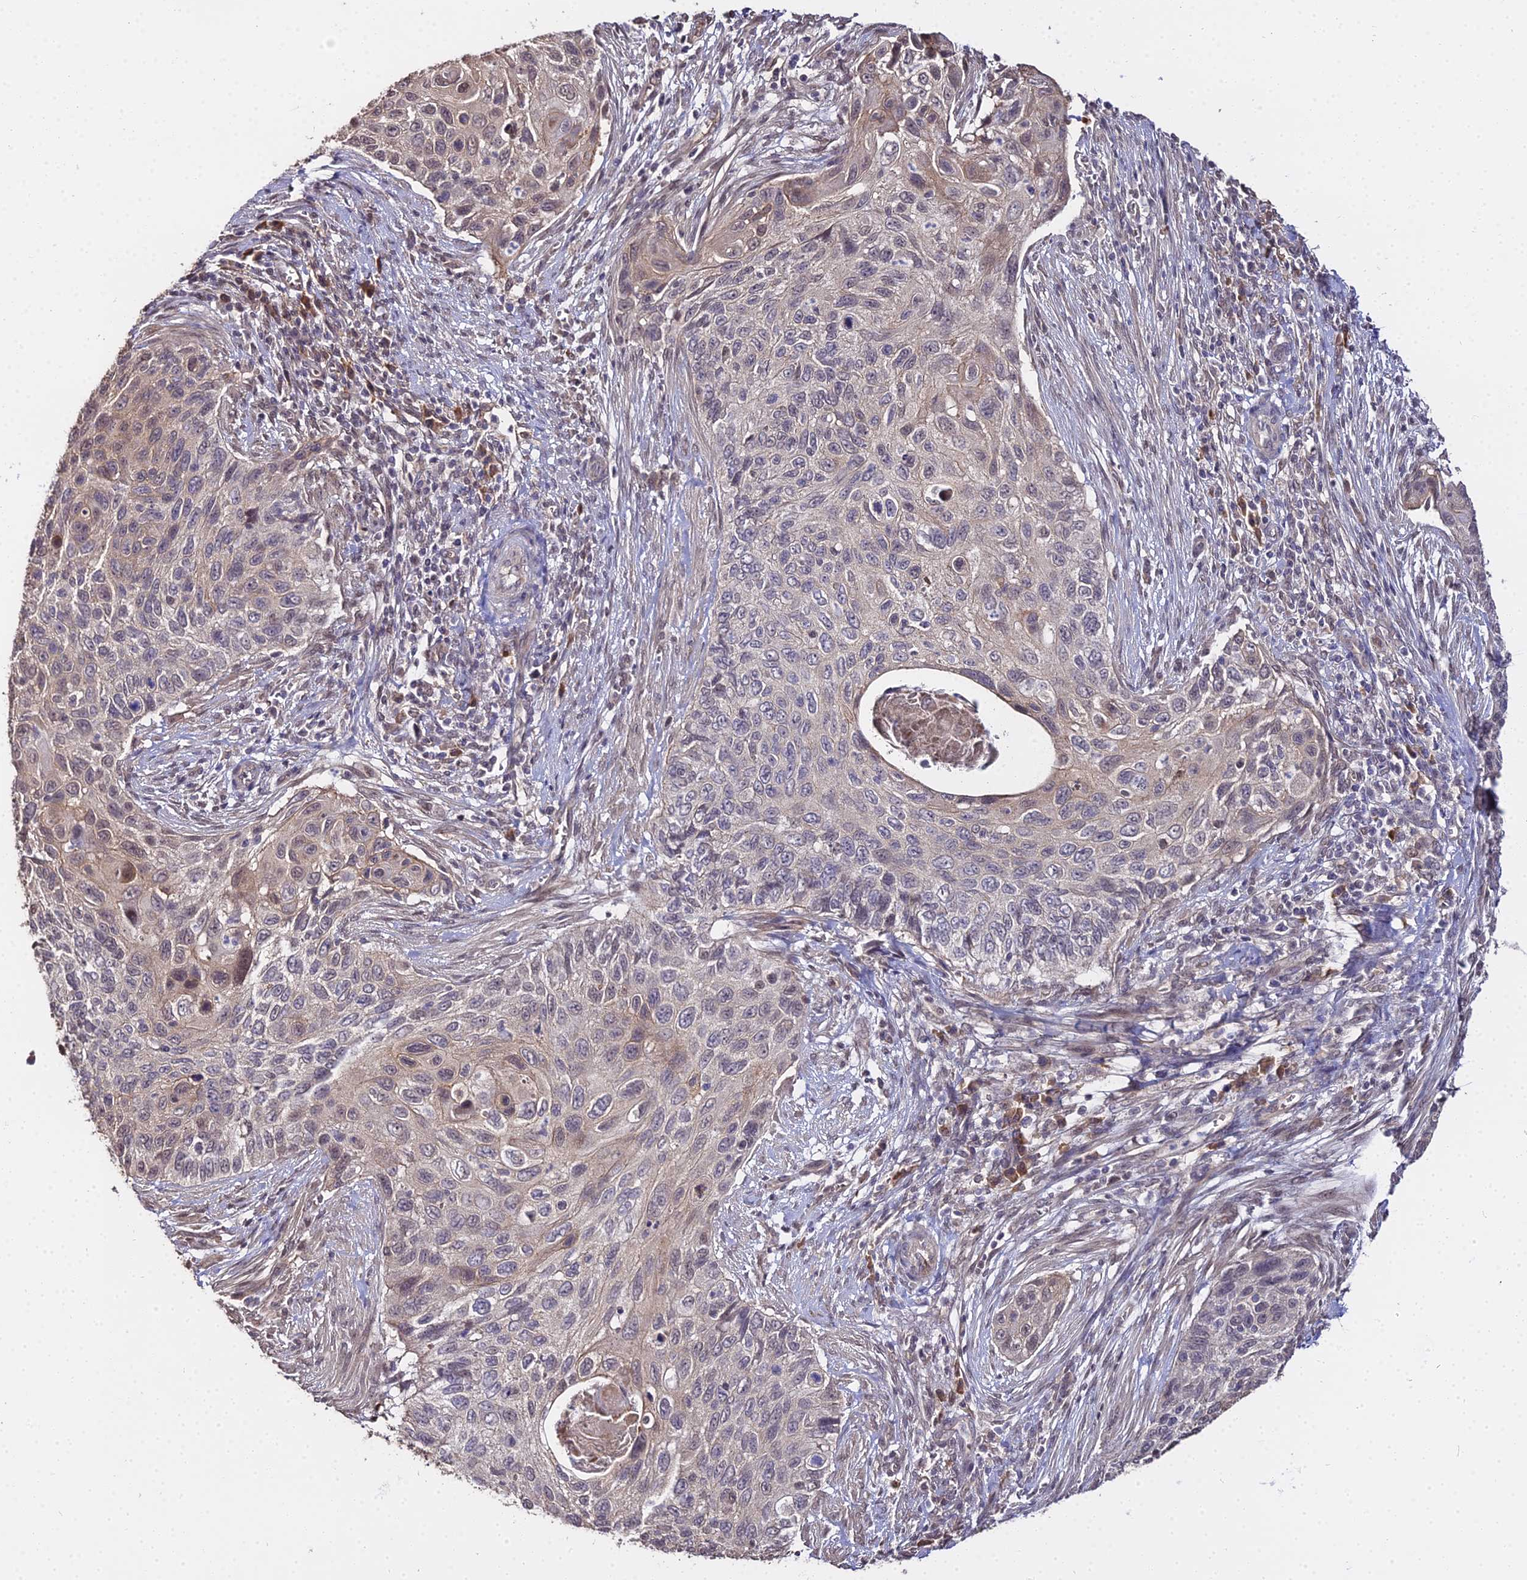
{"staining": {"intensity": "weak", "quantity": "<25%", "location": "cytoplasmic/membranous"}, "tissue": "cervical cancer", "cell_type": "Tumor cells", "image_type": "cancer", "snomed": [{"axis": "morphology", "description": "Squamous cell carcinoma, NOS"}, {"axis": "topography", "description": "Cervix"}], "caption": "A micrograph of squamous cell carcinoma (cervical) stained for a protein exhibits no brown staining in tumor cells.", "gene": "ZDBF2", "patient": {"sex": "female", "age": 70}}